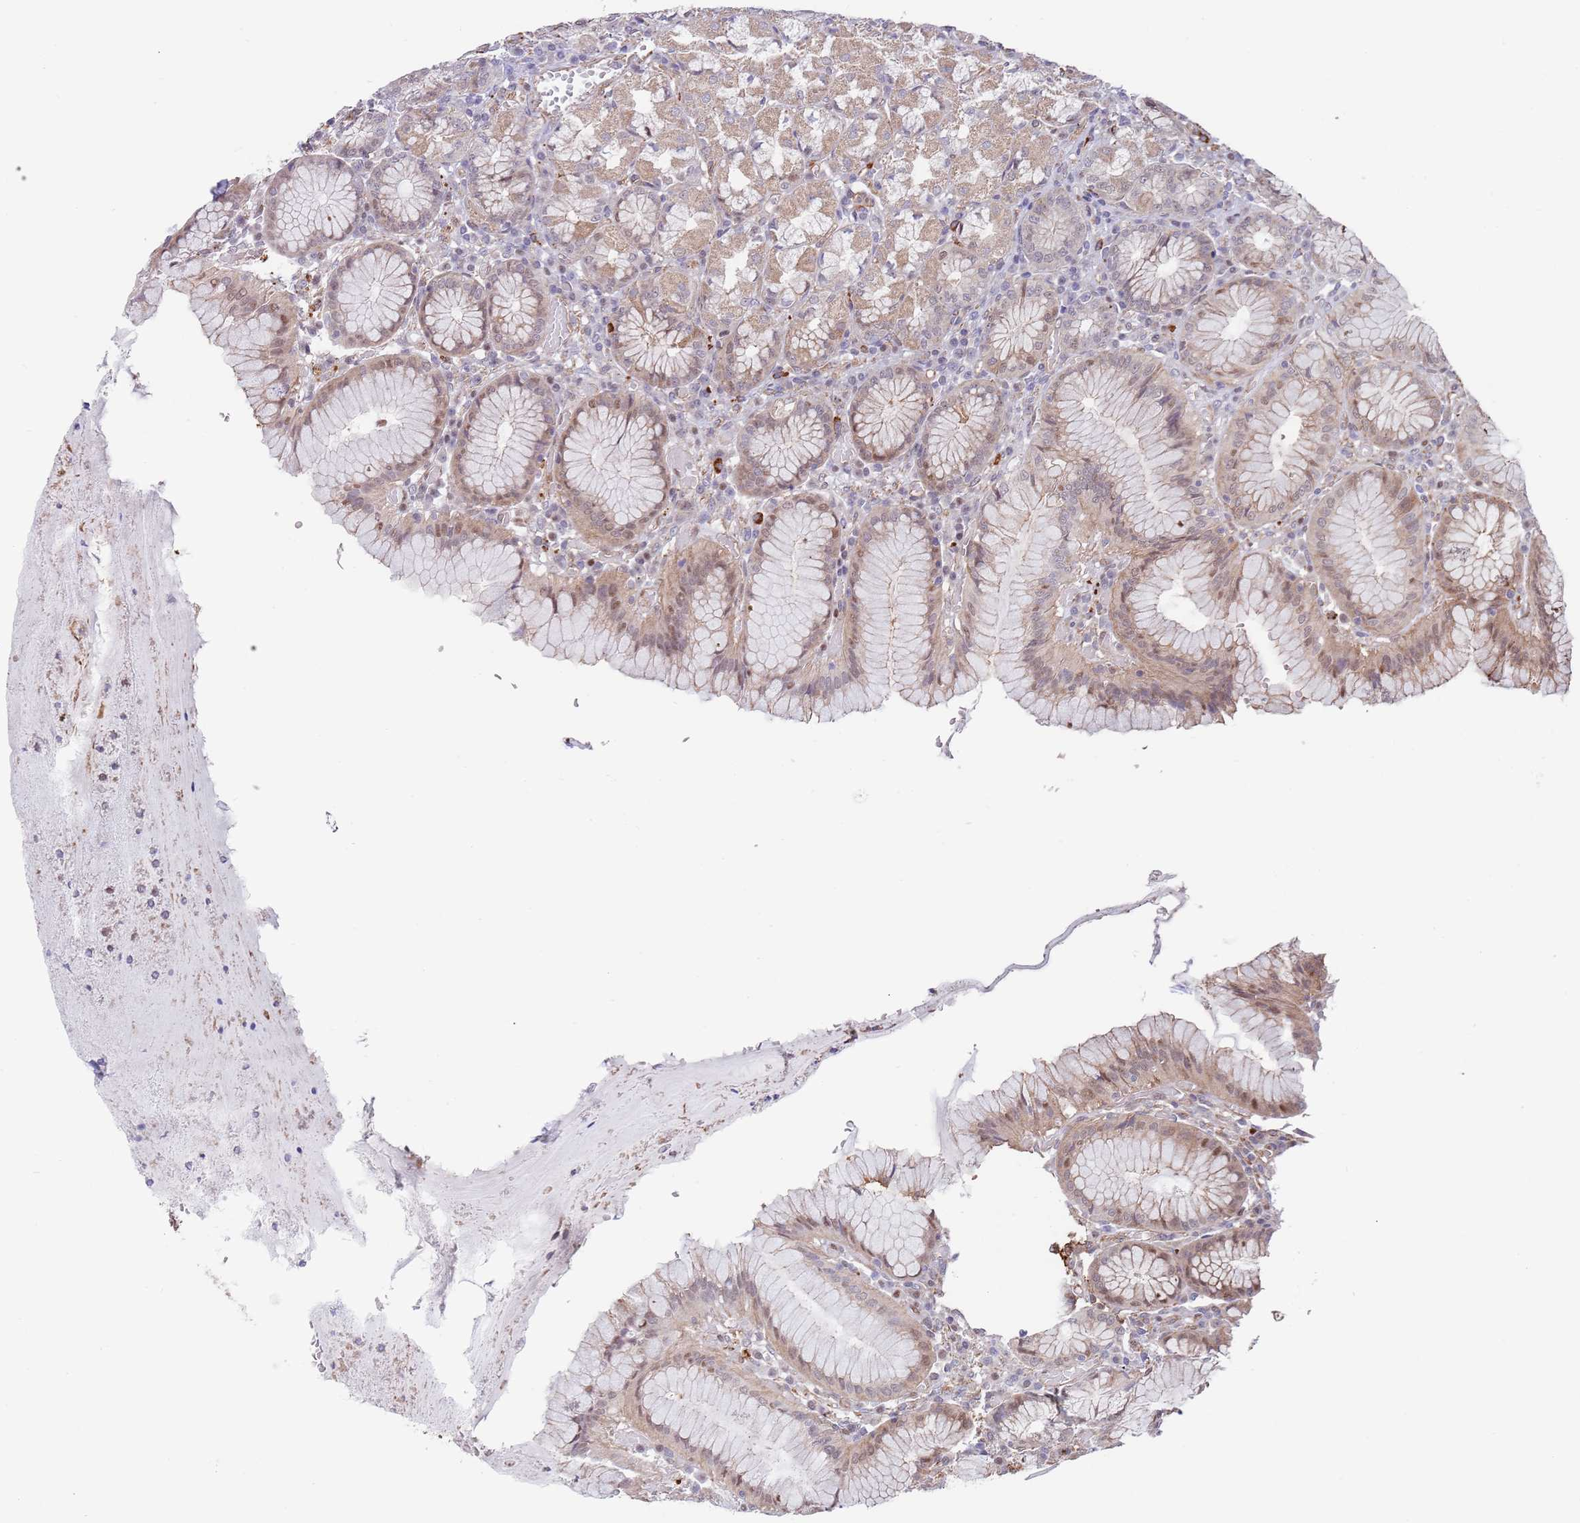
{"staining": {"intensity": "moderate", "quantity": ">75%", "location": "cytoplasmic/membranous"}, "tissue": "stomach", "cell_type": "Glandular cells", "image_type": "normal", "snomed": [{"axis": "morphology", "description": "Normal tissue, NOS"}, {"axis": "topography", "description": "Stomach"}], "caption": "Immunohistochemistry (IHC) micrograph of normal stomach stained for a protein (brown), which exhibits medium levels of moderate cytoplasmic/membranous positivity in about >75% of glandular cells.", "gene": "BPNT1", "patient": {"sex": "male", "age": 55}}